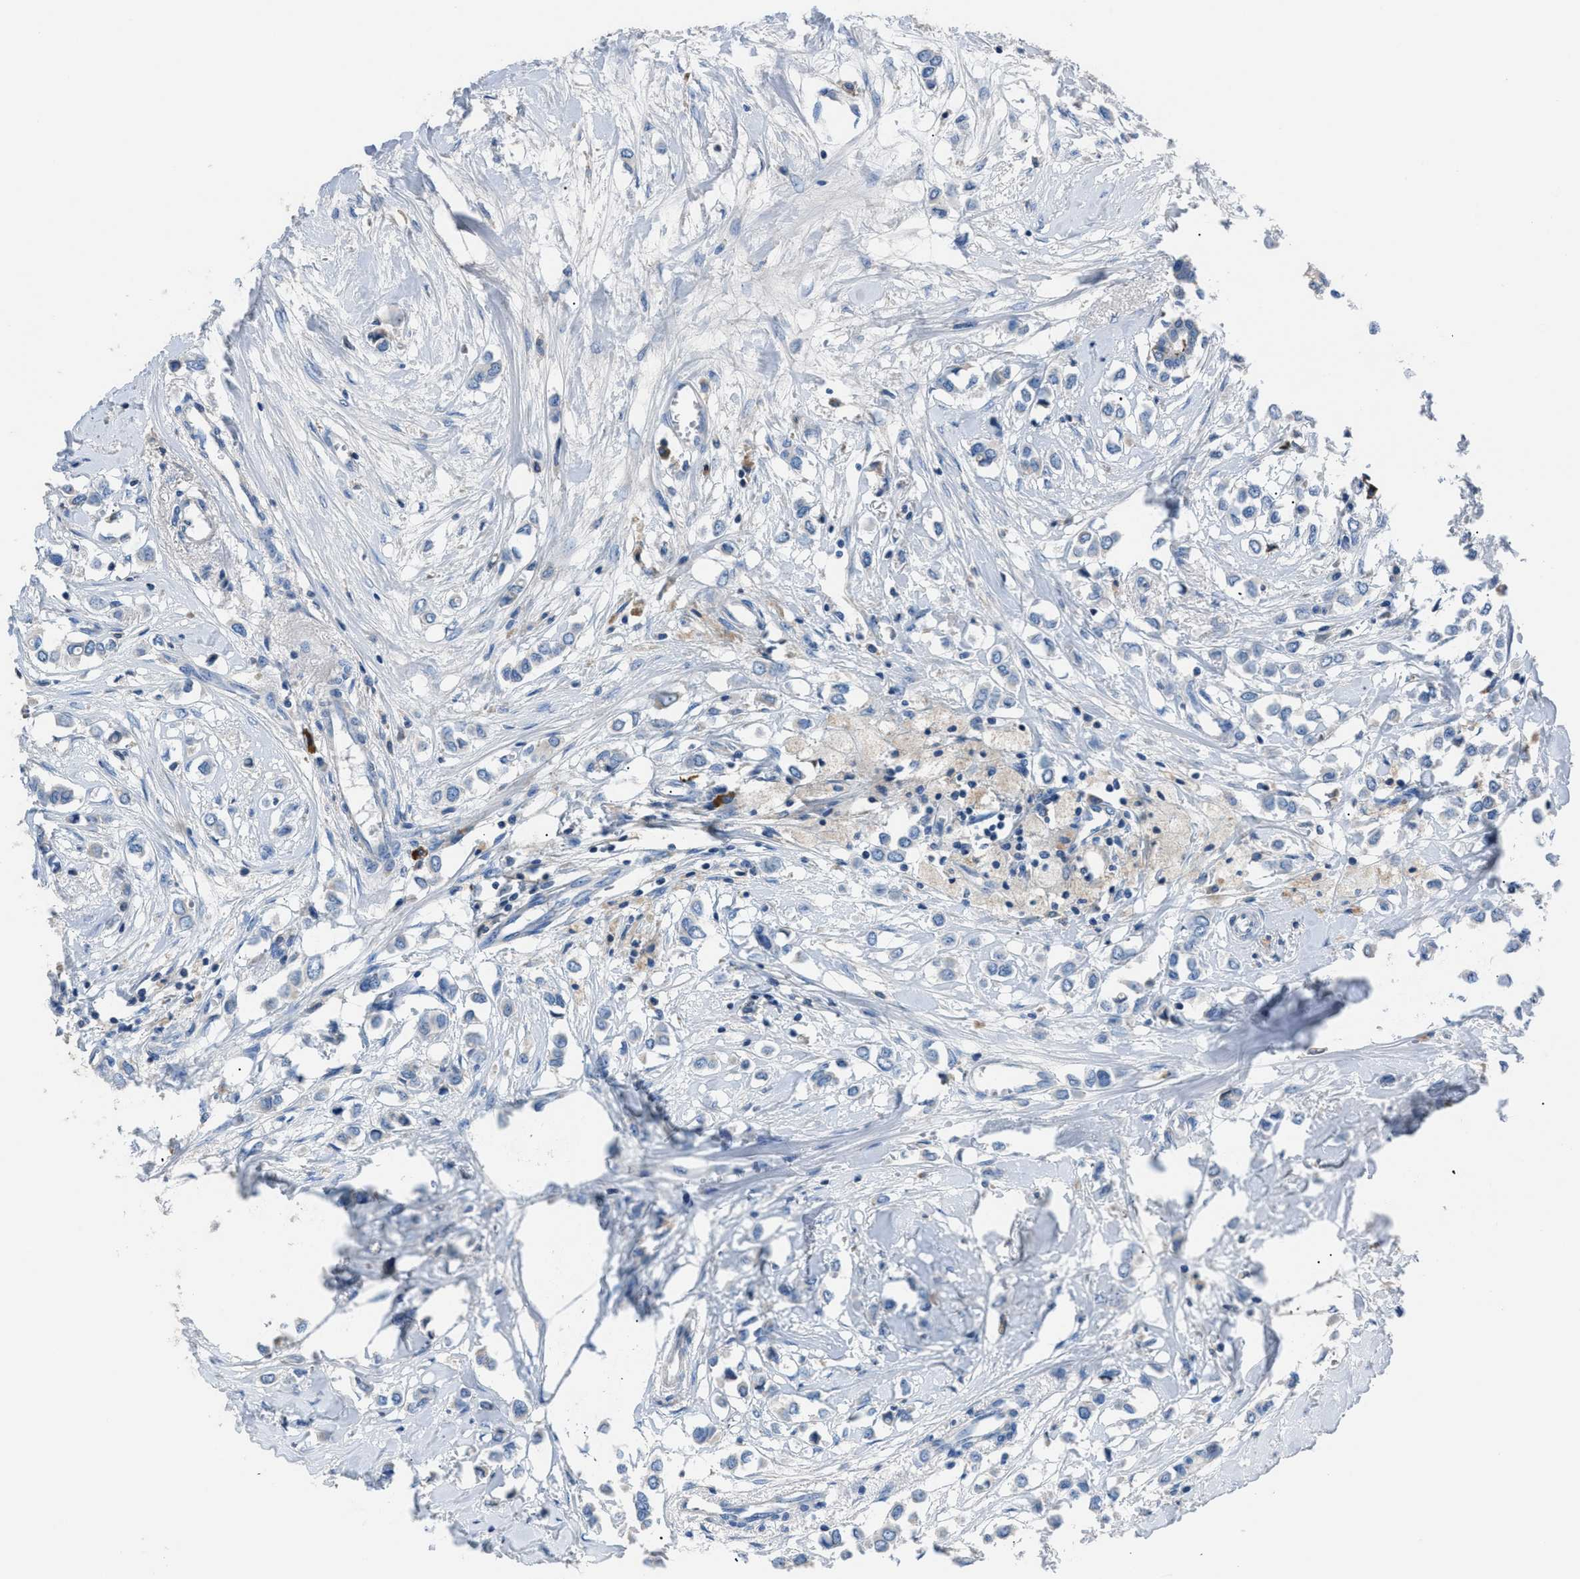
{"staining": {"intensity": "negative", "quantity": "none", "location": "none"}, "tissue": "breast cancer", "cell_type": "Tumor cells", "image_type": "cancer", "snomed": [{"axis": "morphology", "description": "Lobular carcinoma"}, {"axis": "topography", "description": "Breast"}], "caption": "Protein analysis of breast cancer displays no significant positivity in tumor cells.", "gene": "SGCZ", "patient": {"sex": "female", "age": 51}}